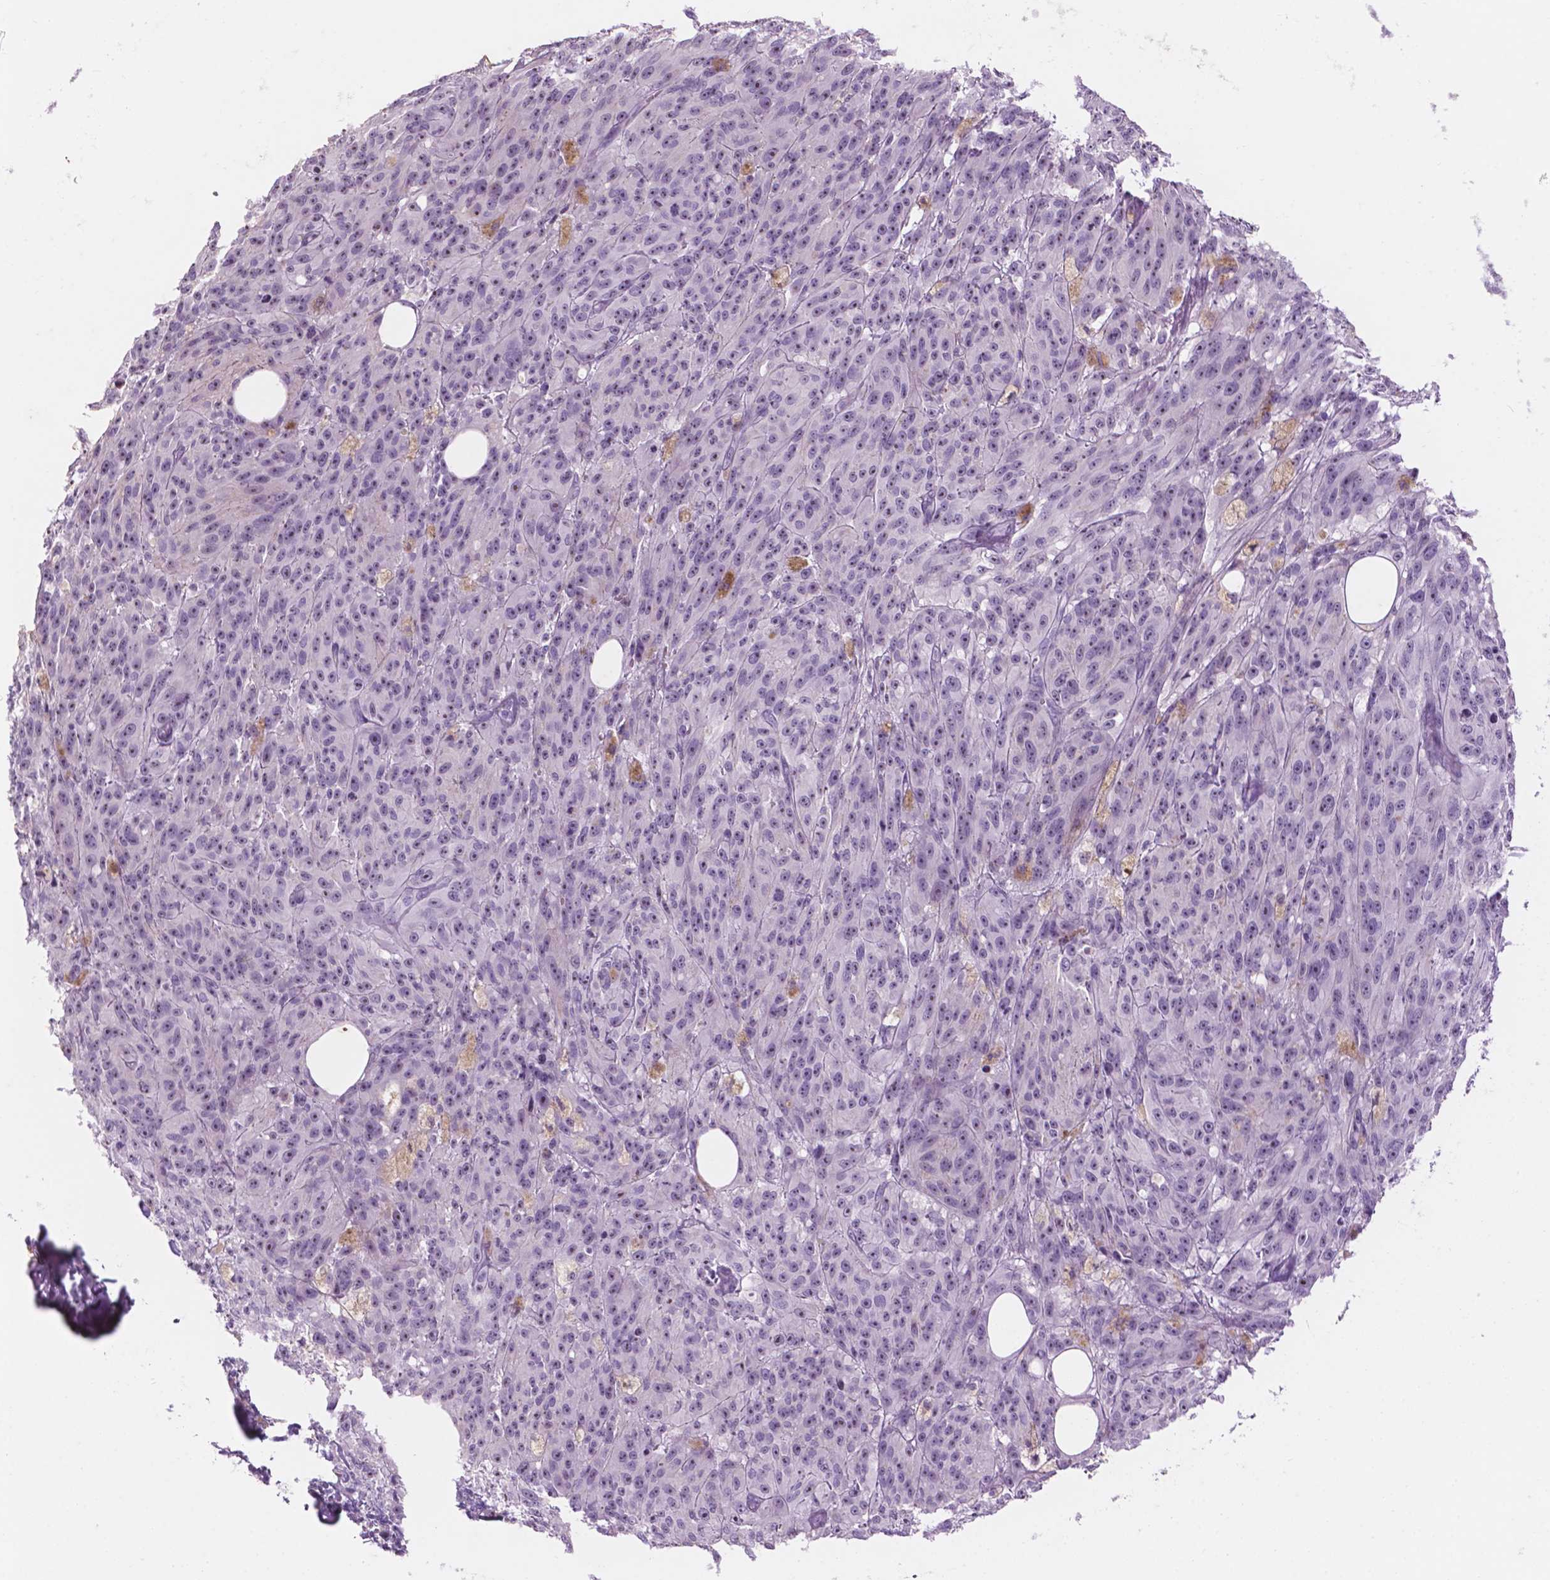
{"staining": {"intensity": "weak", "quantity": "<25%", "location": "nuclear"}, "tissue": "melanoma", "cell_type": "Tumor cells", "image_type": "cancer", "snomed": [{"axis": "morphology", "description": "Malignant melanoma, NOS"}, {"axis": "topography", "description": "Skin"}], "caption": "The immunohistochemistry (IHC) micrograph has no significant expression in tumor cells of malignant melanoma tissue.", "gene": "ZNF853", "patient": {"sex": "female", "age": 34}}